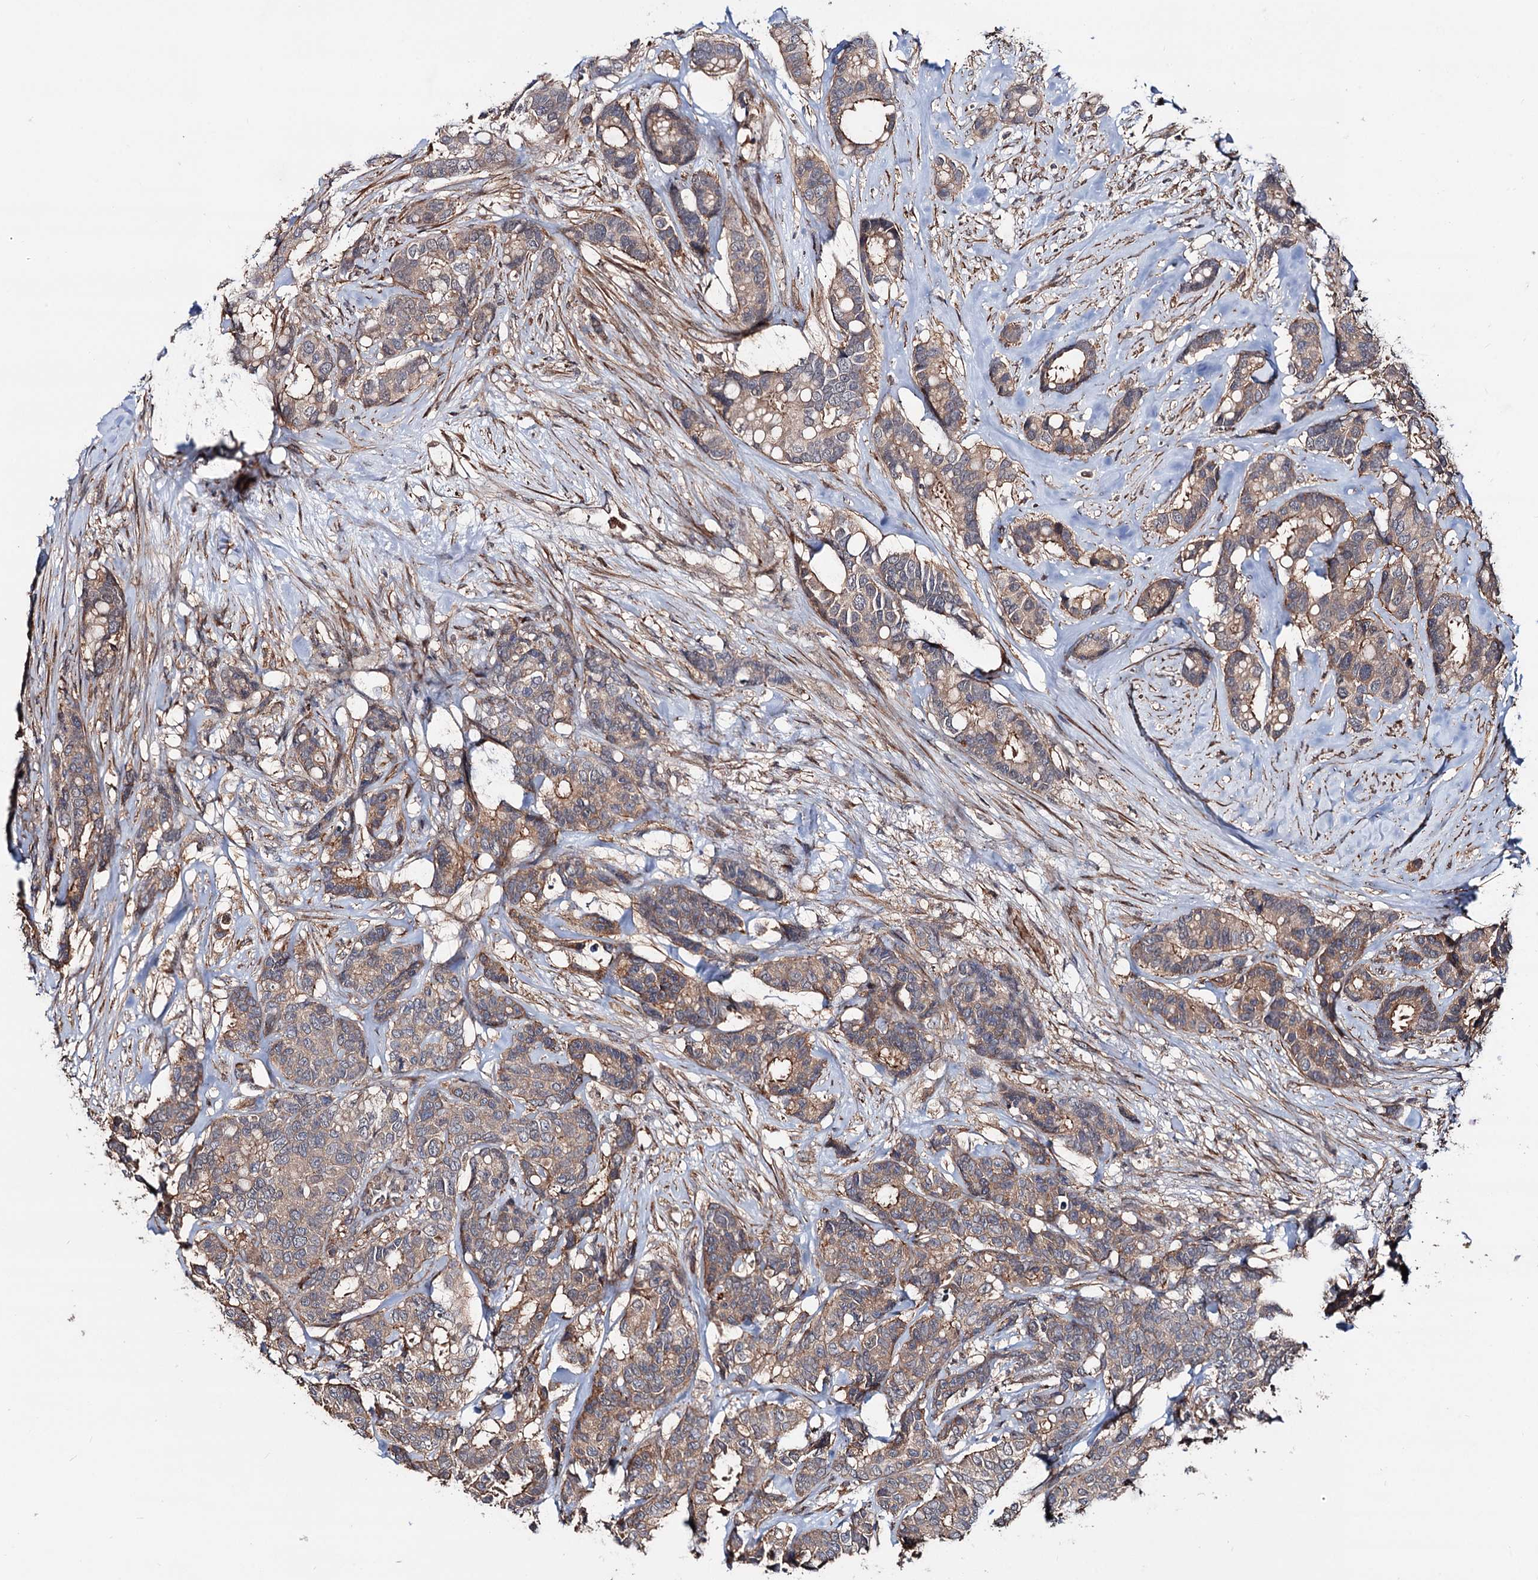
{"staining": {"intensity": "weak", "quantity": ">75%", "location": "cytoplasmic/membranous"}, "tissue": "breast cancer", "cell_type": "Tumor cells", "image_type": "cancer", "snomed": [{"axis": "morphology", "description": "Duct carcinoma"}, {"axis": "topography", "description": "Breast"}], "caption": "DAB immunohistochemical staining of human intraductal carcinoma (breast) exhibits weak cytoplasmic/membranous protein staining in about >75% of tumor cells.", "gene": "GRIP1", "patient": {"sex": "female", "age": 87}}